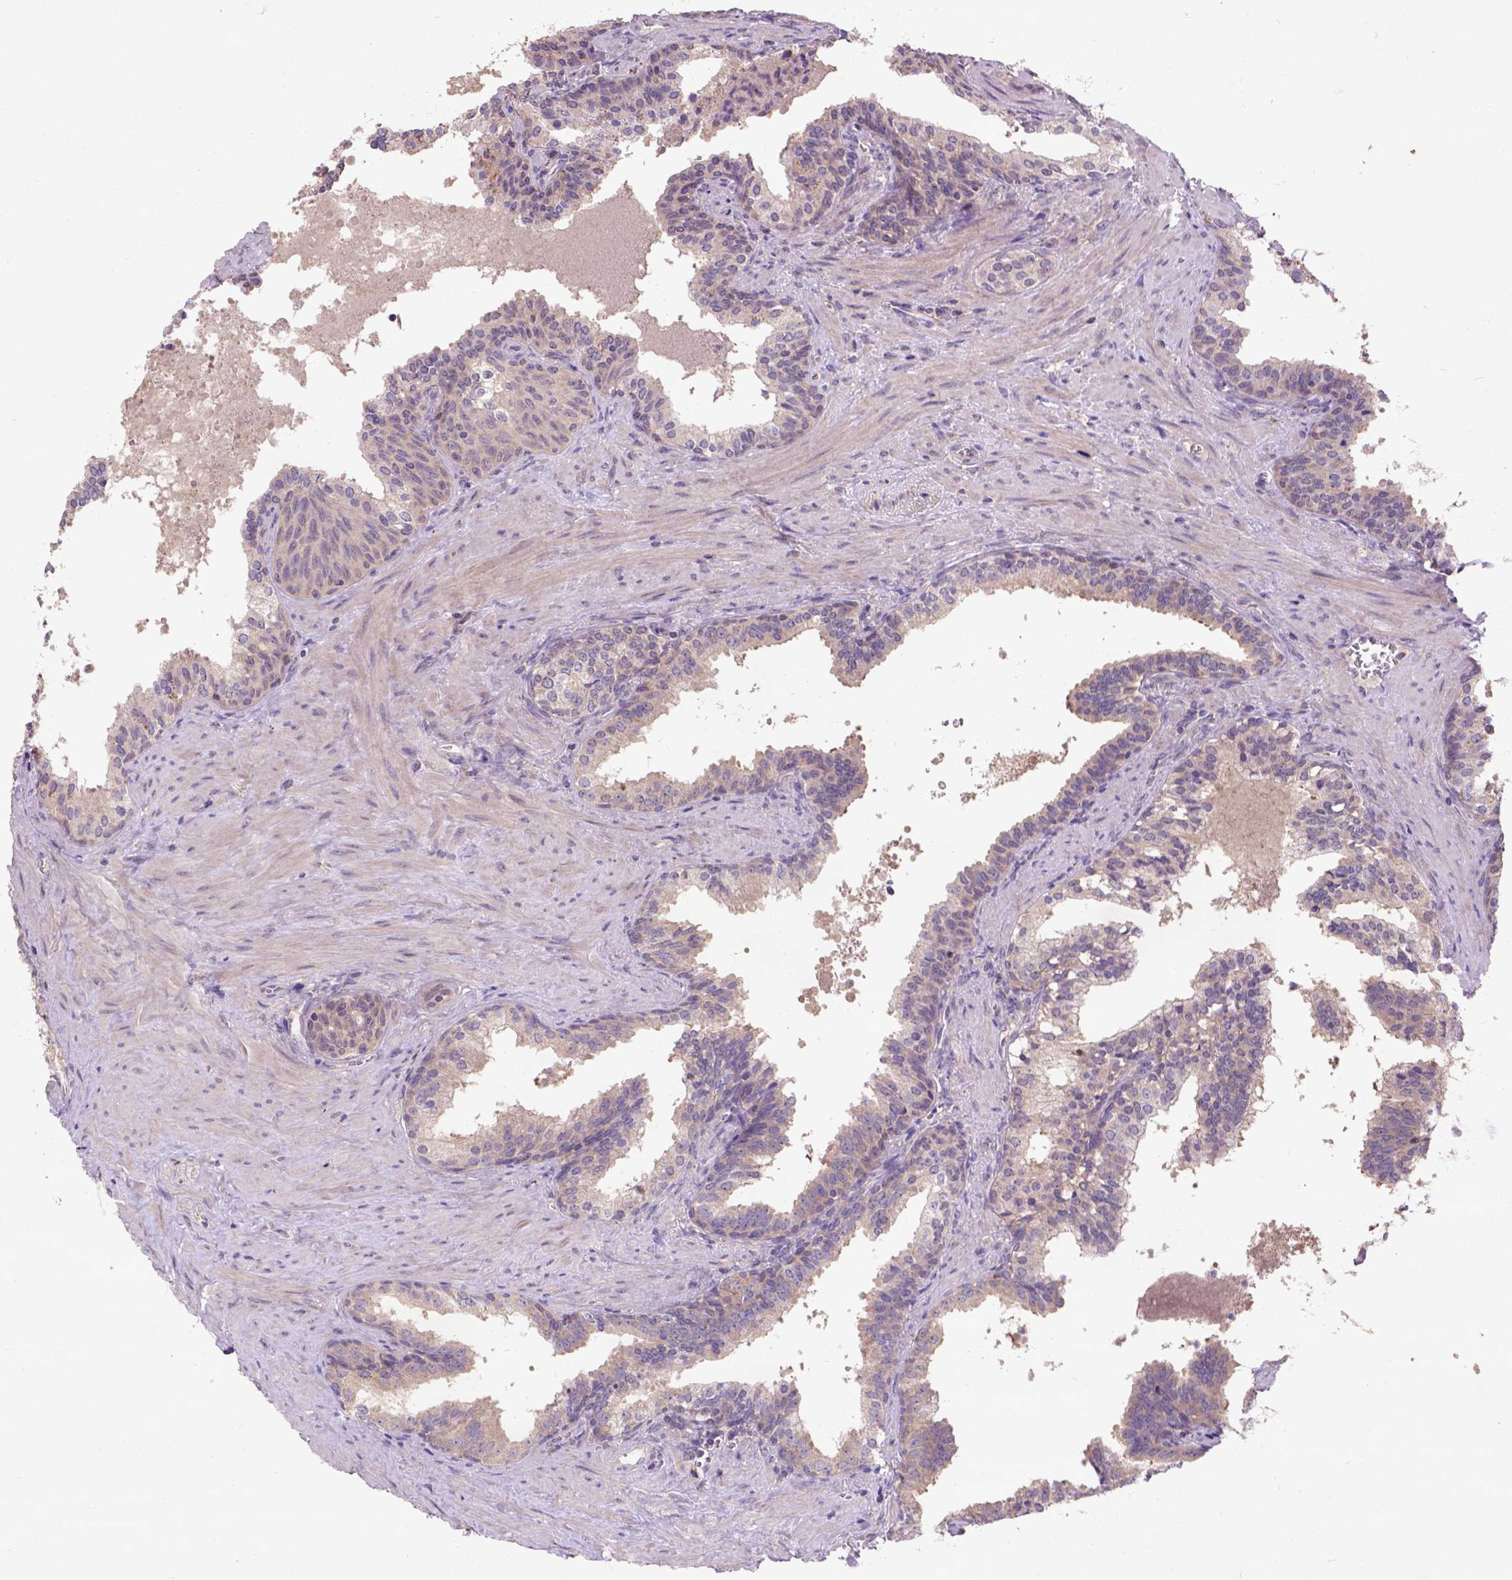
{"staining": {"intensity": "negative", "quantity": "none", "location": "none"}, "tissue": "prostate cancer", "cell_type": "Tumor cells", "image_type": "cancer", "snomed": [{"axis": "morphology", "description": "Adenocarcinoma, High grade"}, {"axis": "topography", "description": "Prostate"}], "caption": "Immunohistochemical staining of human adenocarcinoma (high-grade) (prostate) demonstrates no significant positivity in tumor cells.", "gene": "KBTBD8", "patient": {"sex": "male", "age": 68}}